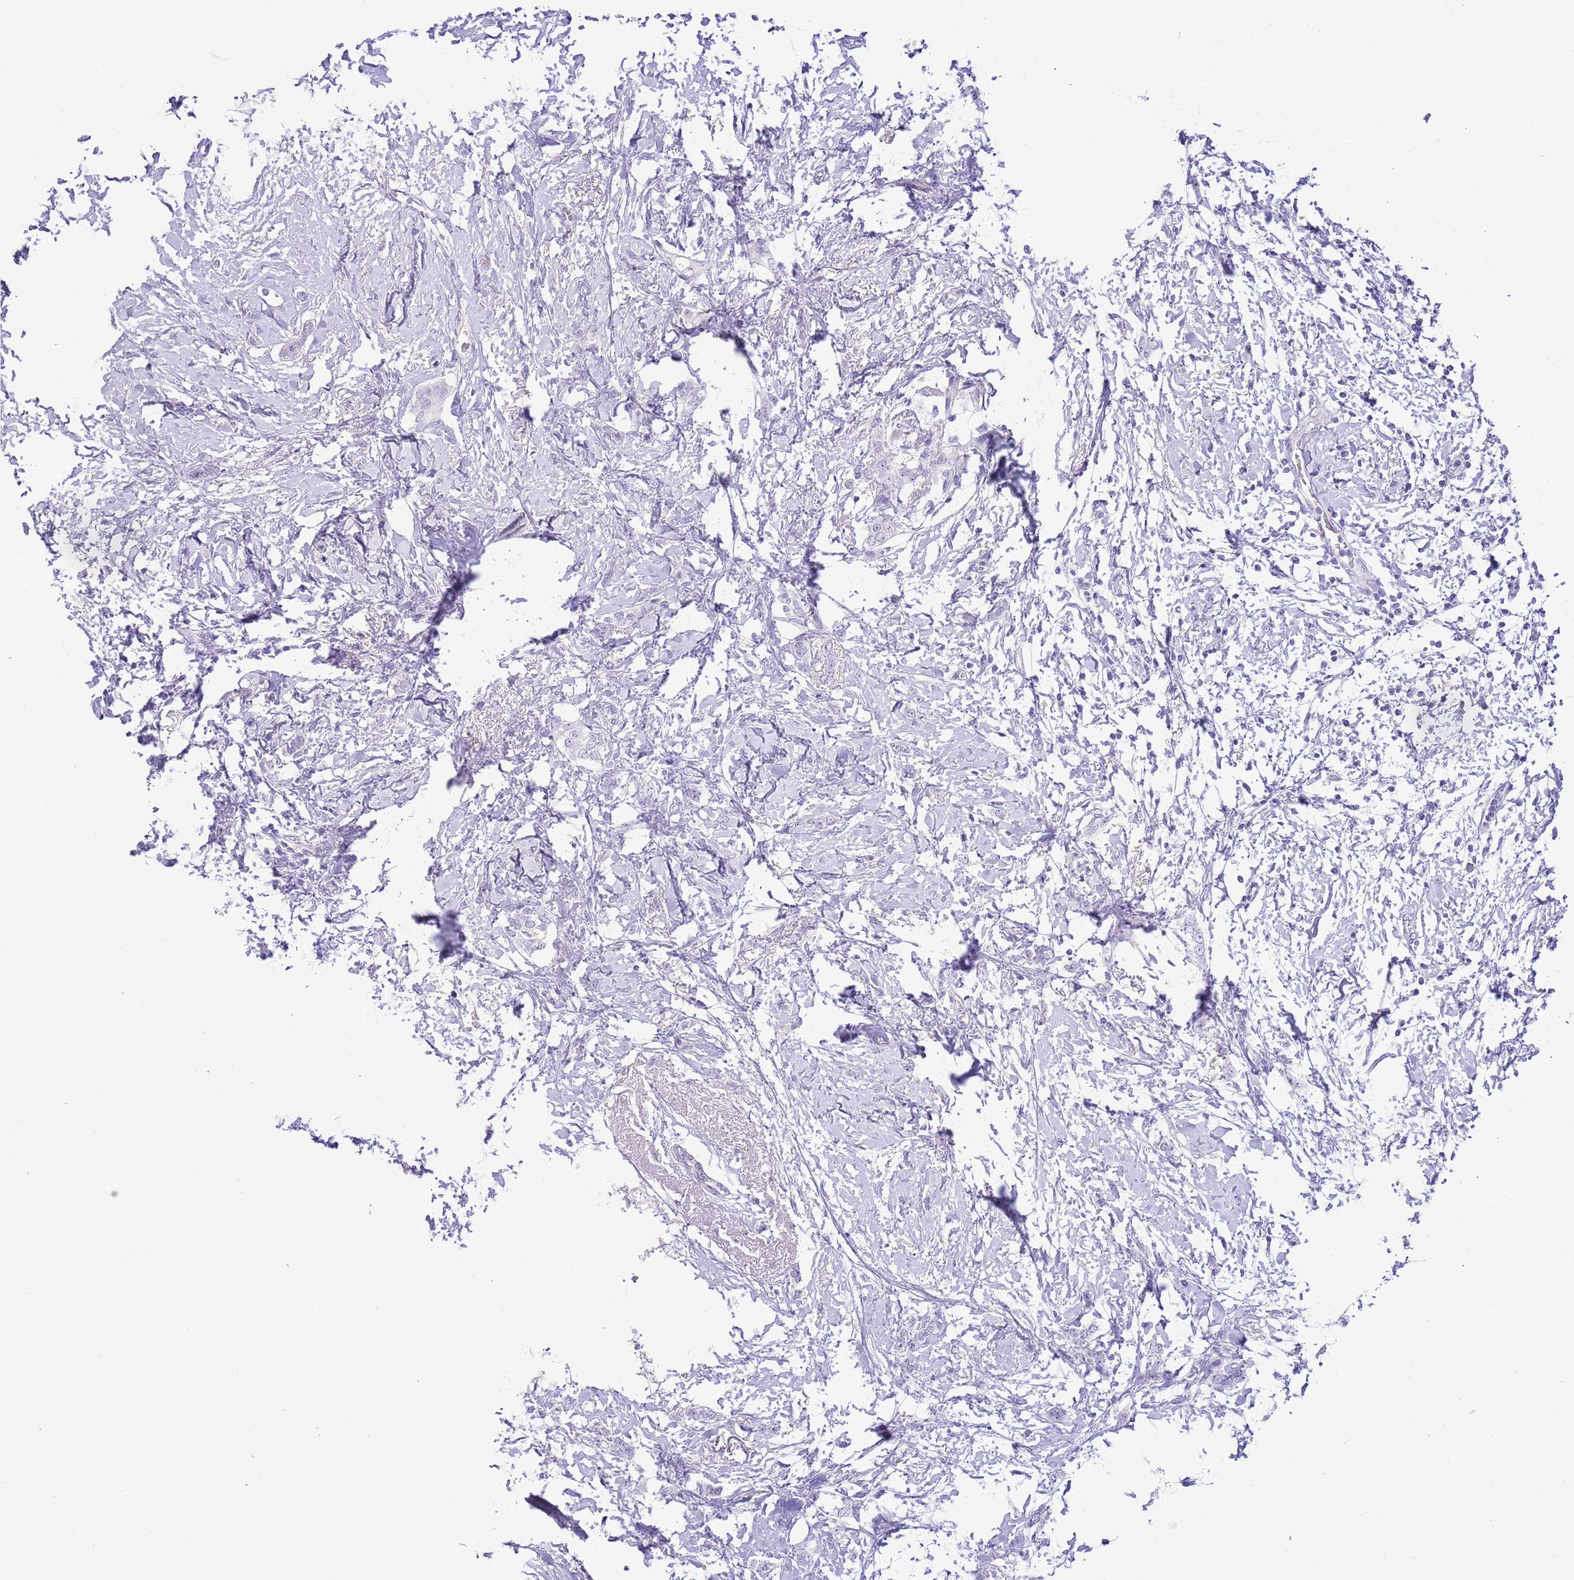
{"staining": {"intensity": "negative", "quantity": "none", "location": "none"}, "tissue": "breast cancer", "cell_type": "Tumor cells", "image_type": "cancer", "snomed": [{"axis": "morphology", "description": "Duct carcinoma"}, {"axis": "topography", "description": "Breast"}], "caption": "This histopathology image is of breast cancer (intraductal carcinoma) stained with IHC to label a protein in brown with the nuclei are counter-stained blue. There is no positivity in tumor cells.", "gene": "OR2Z1", "patient": {"sex": "female", "age": 72}}